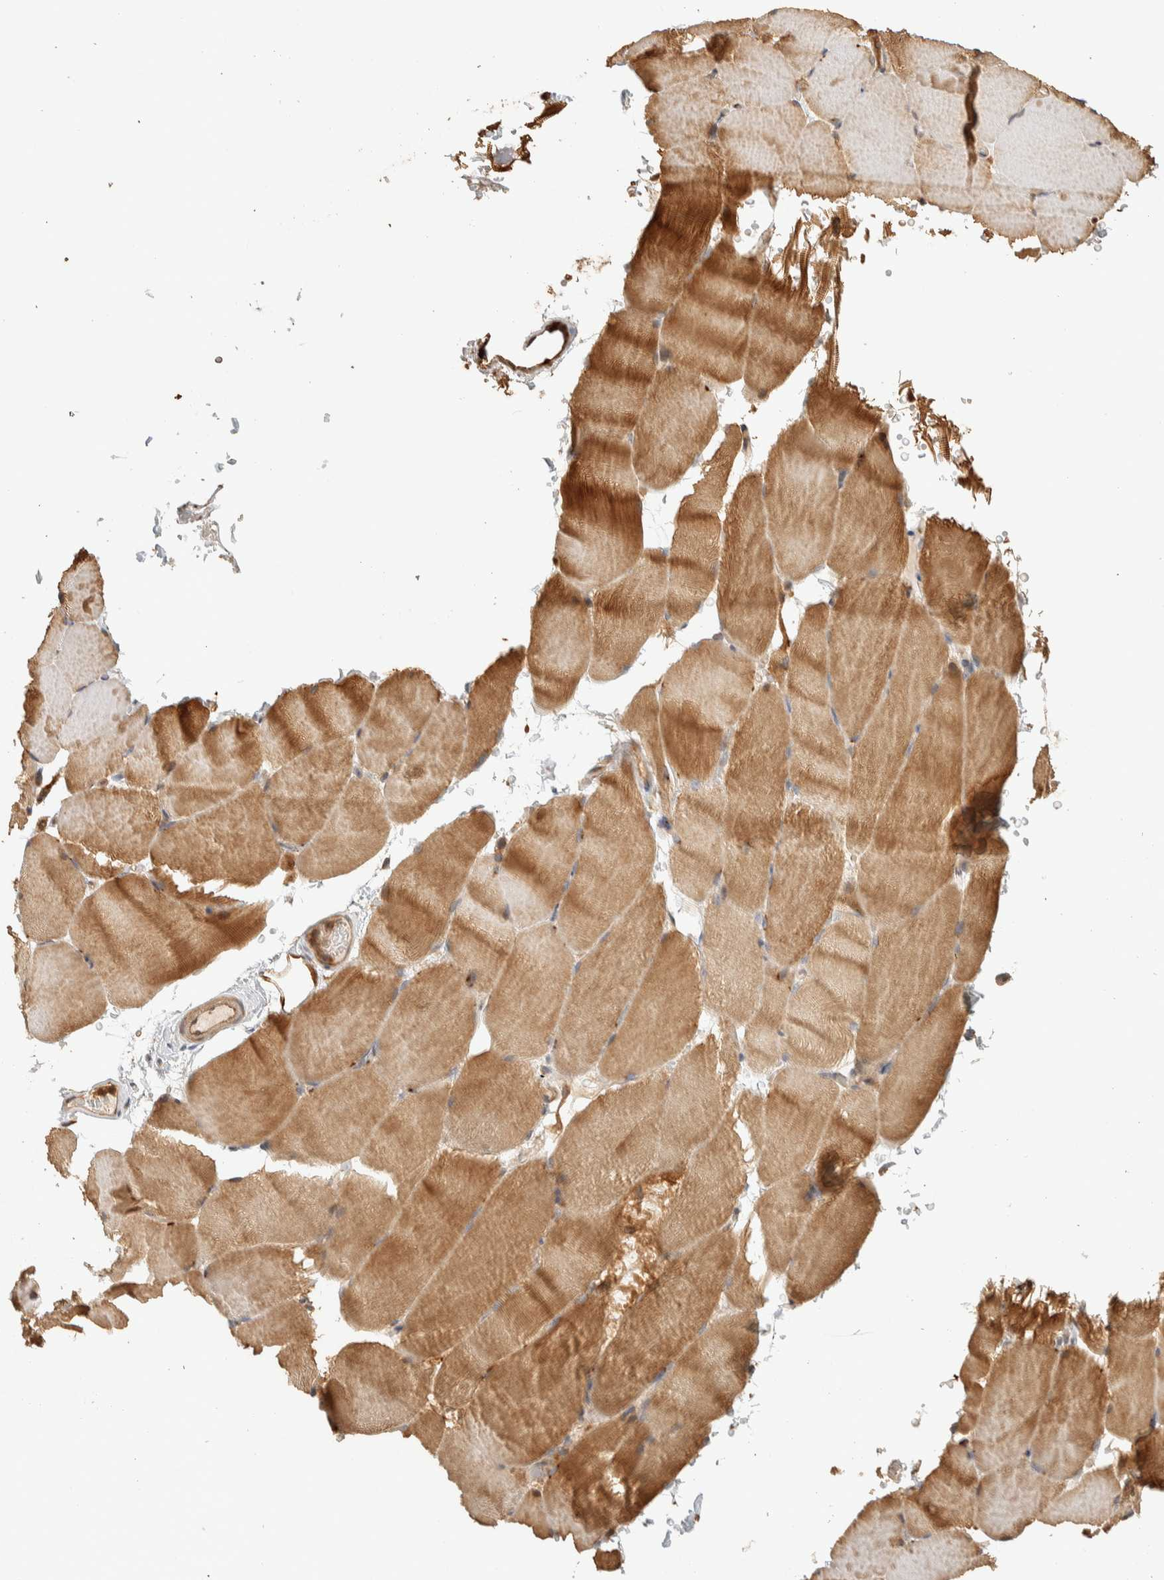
{"staining": {"intensity": "moderate", "quantity": ">75%", "location": "cytoplasmic/membranous"}, "tissue": "skeletal muscle", "cell_type": "Myocytes", "image_type": "normal", "snomed": [{"axis": "morphology", "description": "Normal tissue, NOS"}, {"axis": "topography", "description": "Skeletal muscle"}, {"axis": "topography", "description": "Parathyroid gland"}], "caption": "Unremarkable skeletal muscle demonstrates moderate cytoplasmic/membranous staining in approximately >75% of myocytes.", "gene": "EXOC7", "patient": {"sex": "female", "age": 37}}